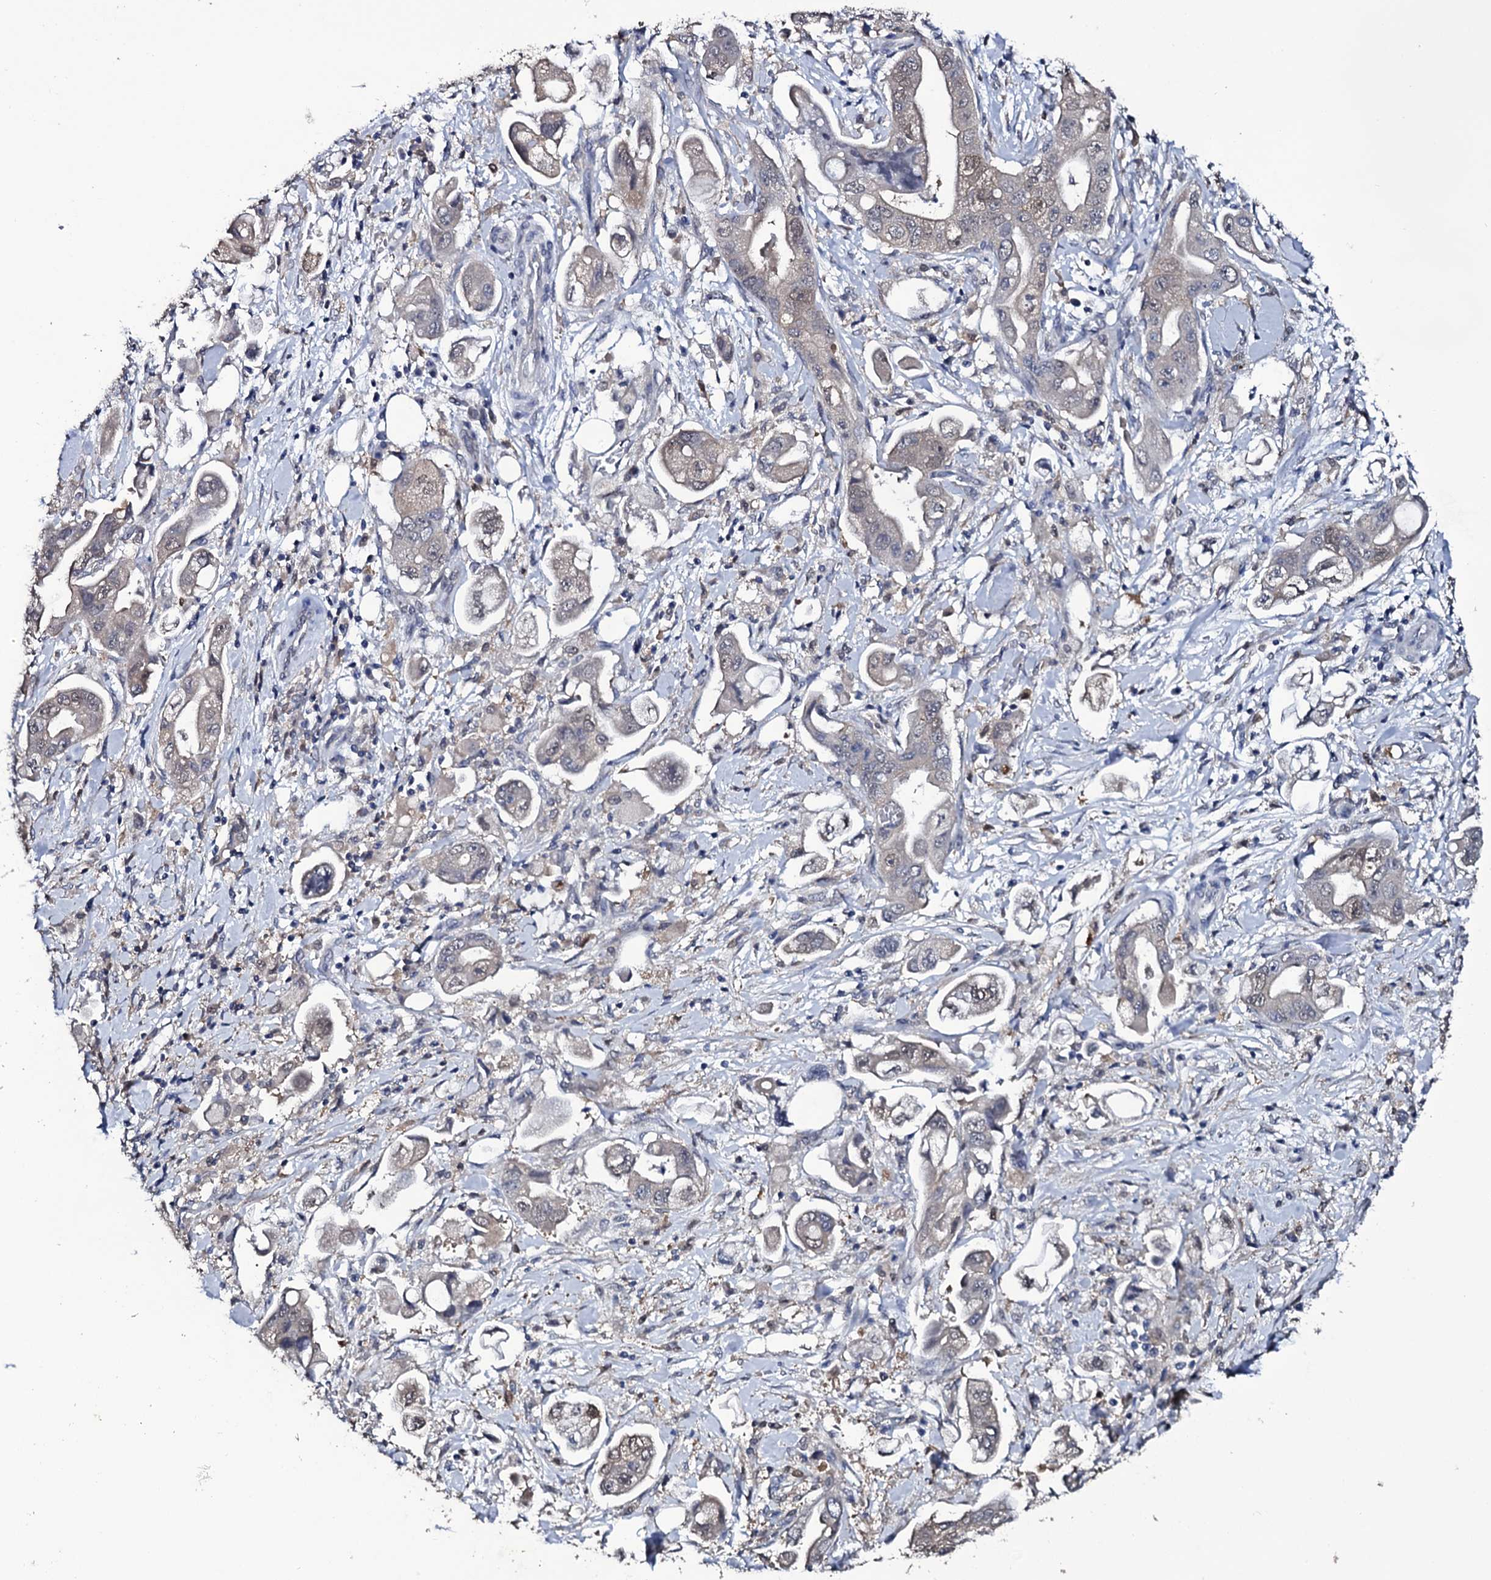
{"staining": {"intensity": "negative", "quantity": "none", "location": "none"}, "tissue": "stomach cancer", "cell_type": "Tumor cells", "image_type": "cancer", "snomed": [{"axis": "morphology", "description": "Adenocarcinoma, NOS"}, {"axis": "topography", "description": "Stomach"}], "caption": "Photomicrograph shows no protein positivity in tumor cells of stomach cancer tissue.", "gene": "CRYL1", "patient": {"sex": "male", "age": 62}}